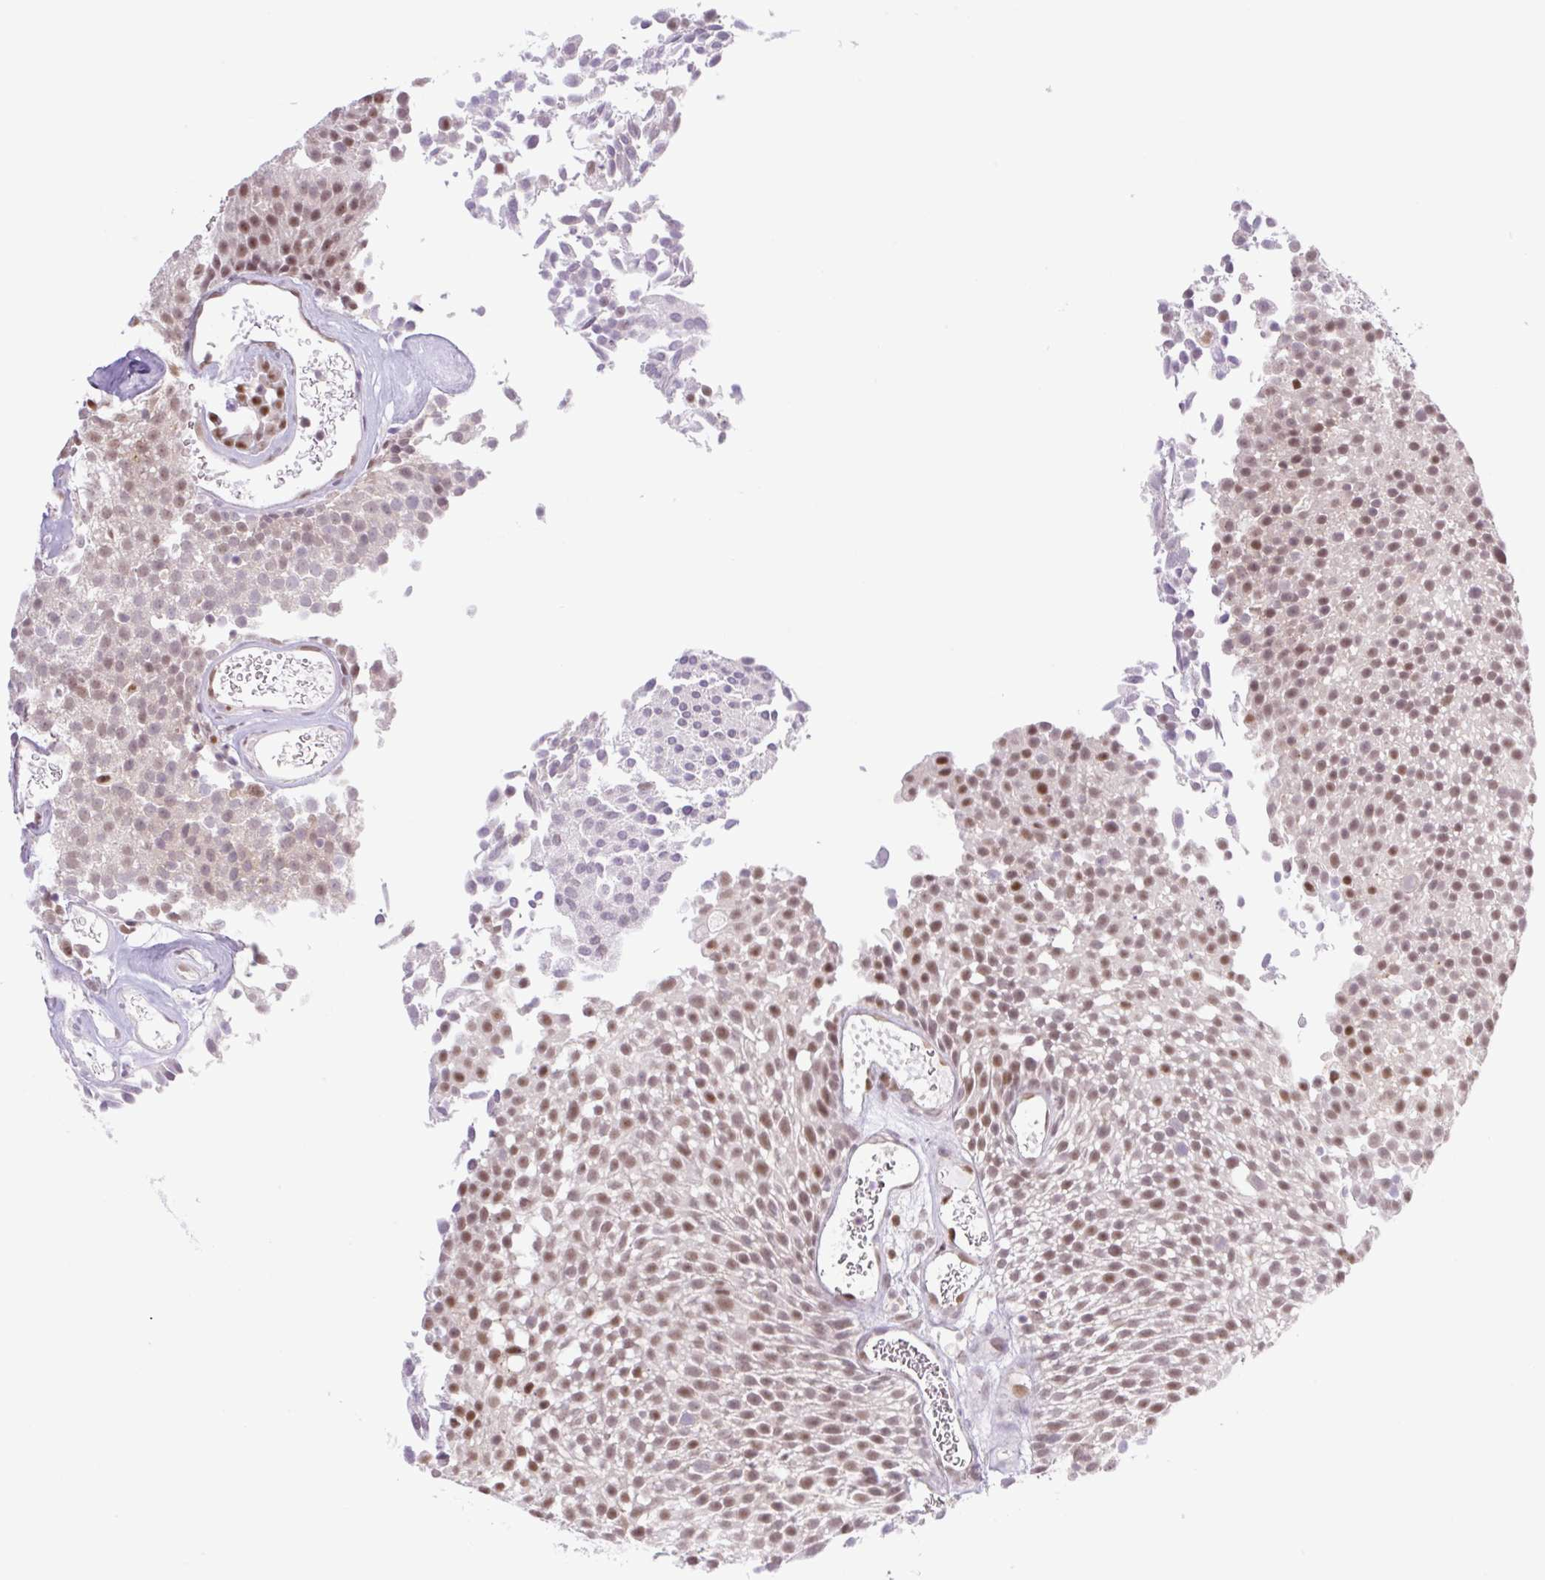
{"staining": {"intensity": "moderate", "quantity": "25%-75%", "location": "nuclear"}, "tissue": "urothelial cancer", "cell_type": "Tumor cells", "image_type": "cancer", "snomed": [{"axis": "morphology", "description": "Urothelial carcinoma, Low grade"}, {"axis": "topography", "description": "Urinary bladder"}], "caption": "This micrograph demonstrates immunohistochemistry (IHC) staining of human urothelial carcinoma (low-grade), with medium moderate nuclear expression in about 25%-75% of tumor cells.", "gene": "TLE3", "patient": {"sex": "female", "age": 79}}